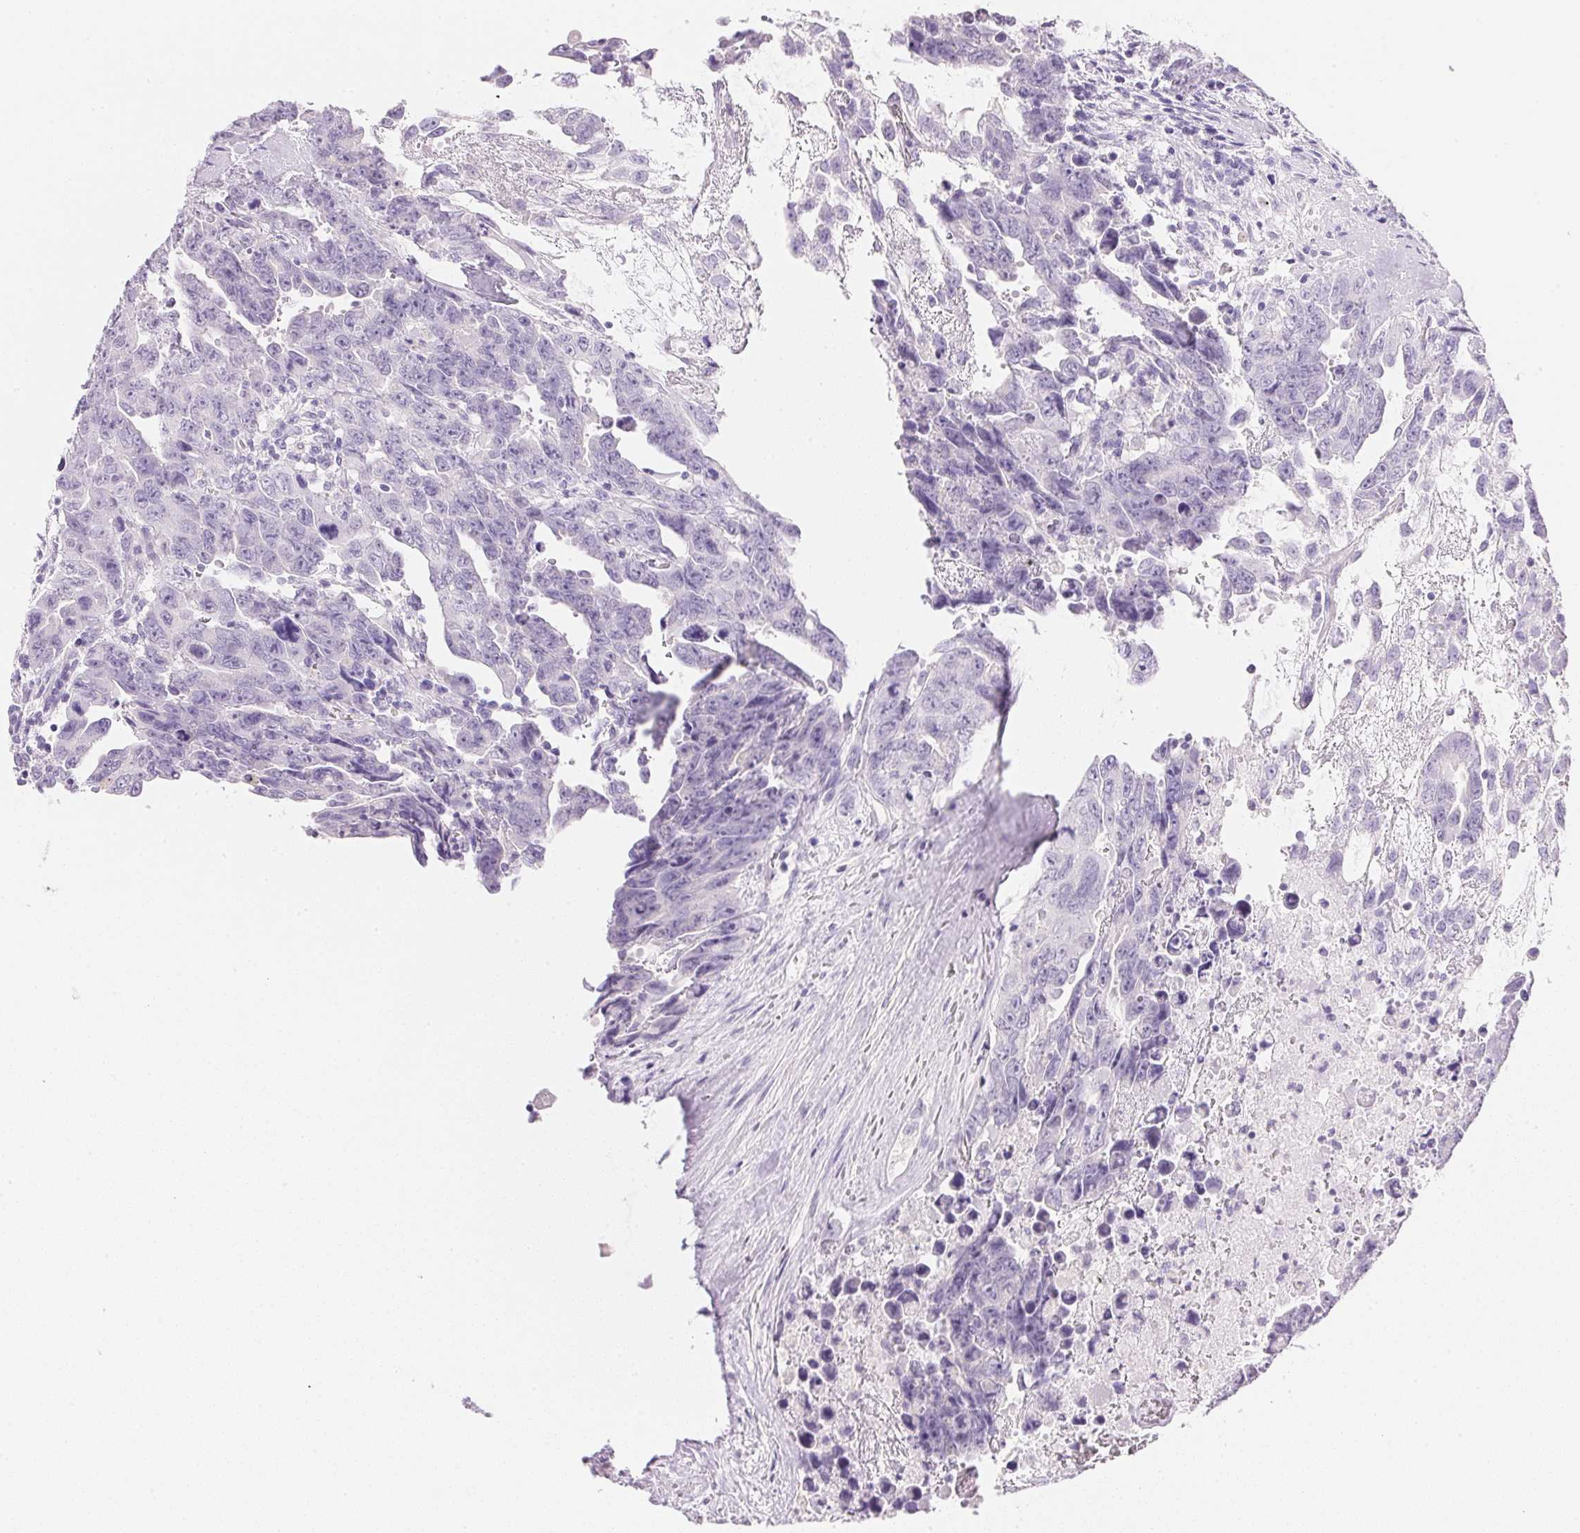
{"staining": {"intensity": "negative", "quantity": "none", "location": "none"}, "tissue": "testis cancer", "cell_type": "Tumor cells", "image_type": "cancer", "snomed": [{"axis": "morphology", "description": "Carcinoma, Embryonal, NOS"}, {"axis": "topography", "description": "Testis"}], "caption": "DAB immunohistochemical staining of human testis embryonal carcinoma demonstrates no significant expression in tumor cells. Nuclei are stained in blue.", "gene": "KCNE2", "patient": {"sex": "male", "age": 24}}